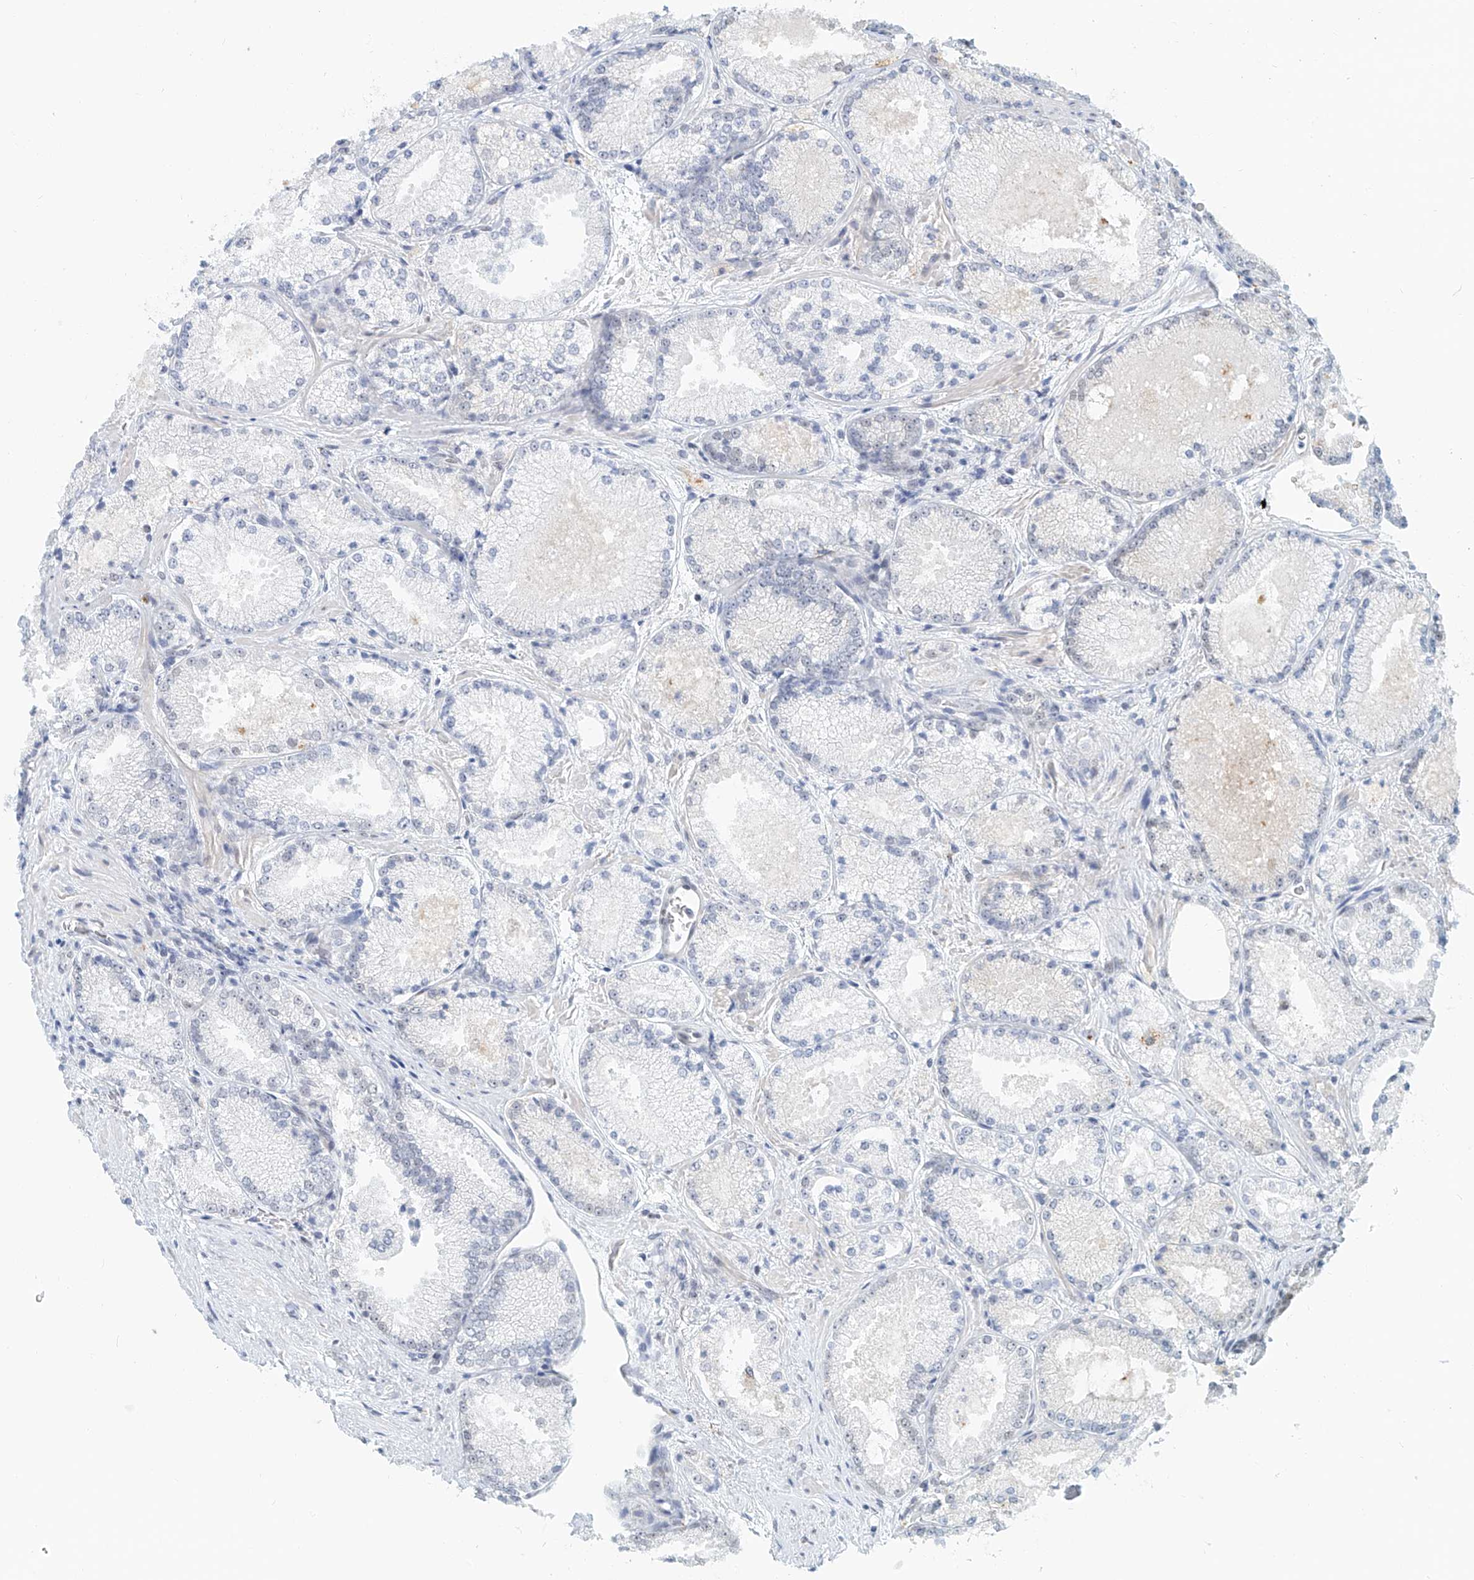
{"staining": {"intensity": "negative", "quantity": "none", "location": "none"}, "tissue": "prostate cancer", "cell_type": "Tumor cells", "image_type": "cancer", "snomed": [{"axis": "morphology", "description": "Adenocarcinoma, High grade"}, {"axis": "topography", "description": "Prostate"}], "caption": "The photomicrograph demonstrates no staining of tumor cells in prostate cancer (adenocarcinoma (high-grade)).", "gene": "SASH1", "patient": {"sex": "male", "age": 73}}